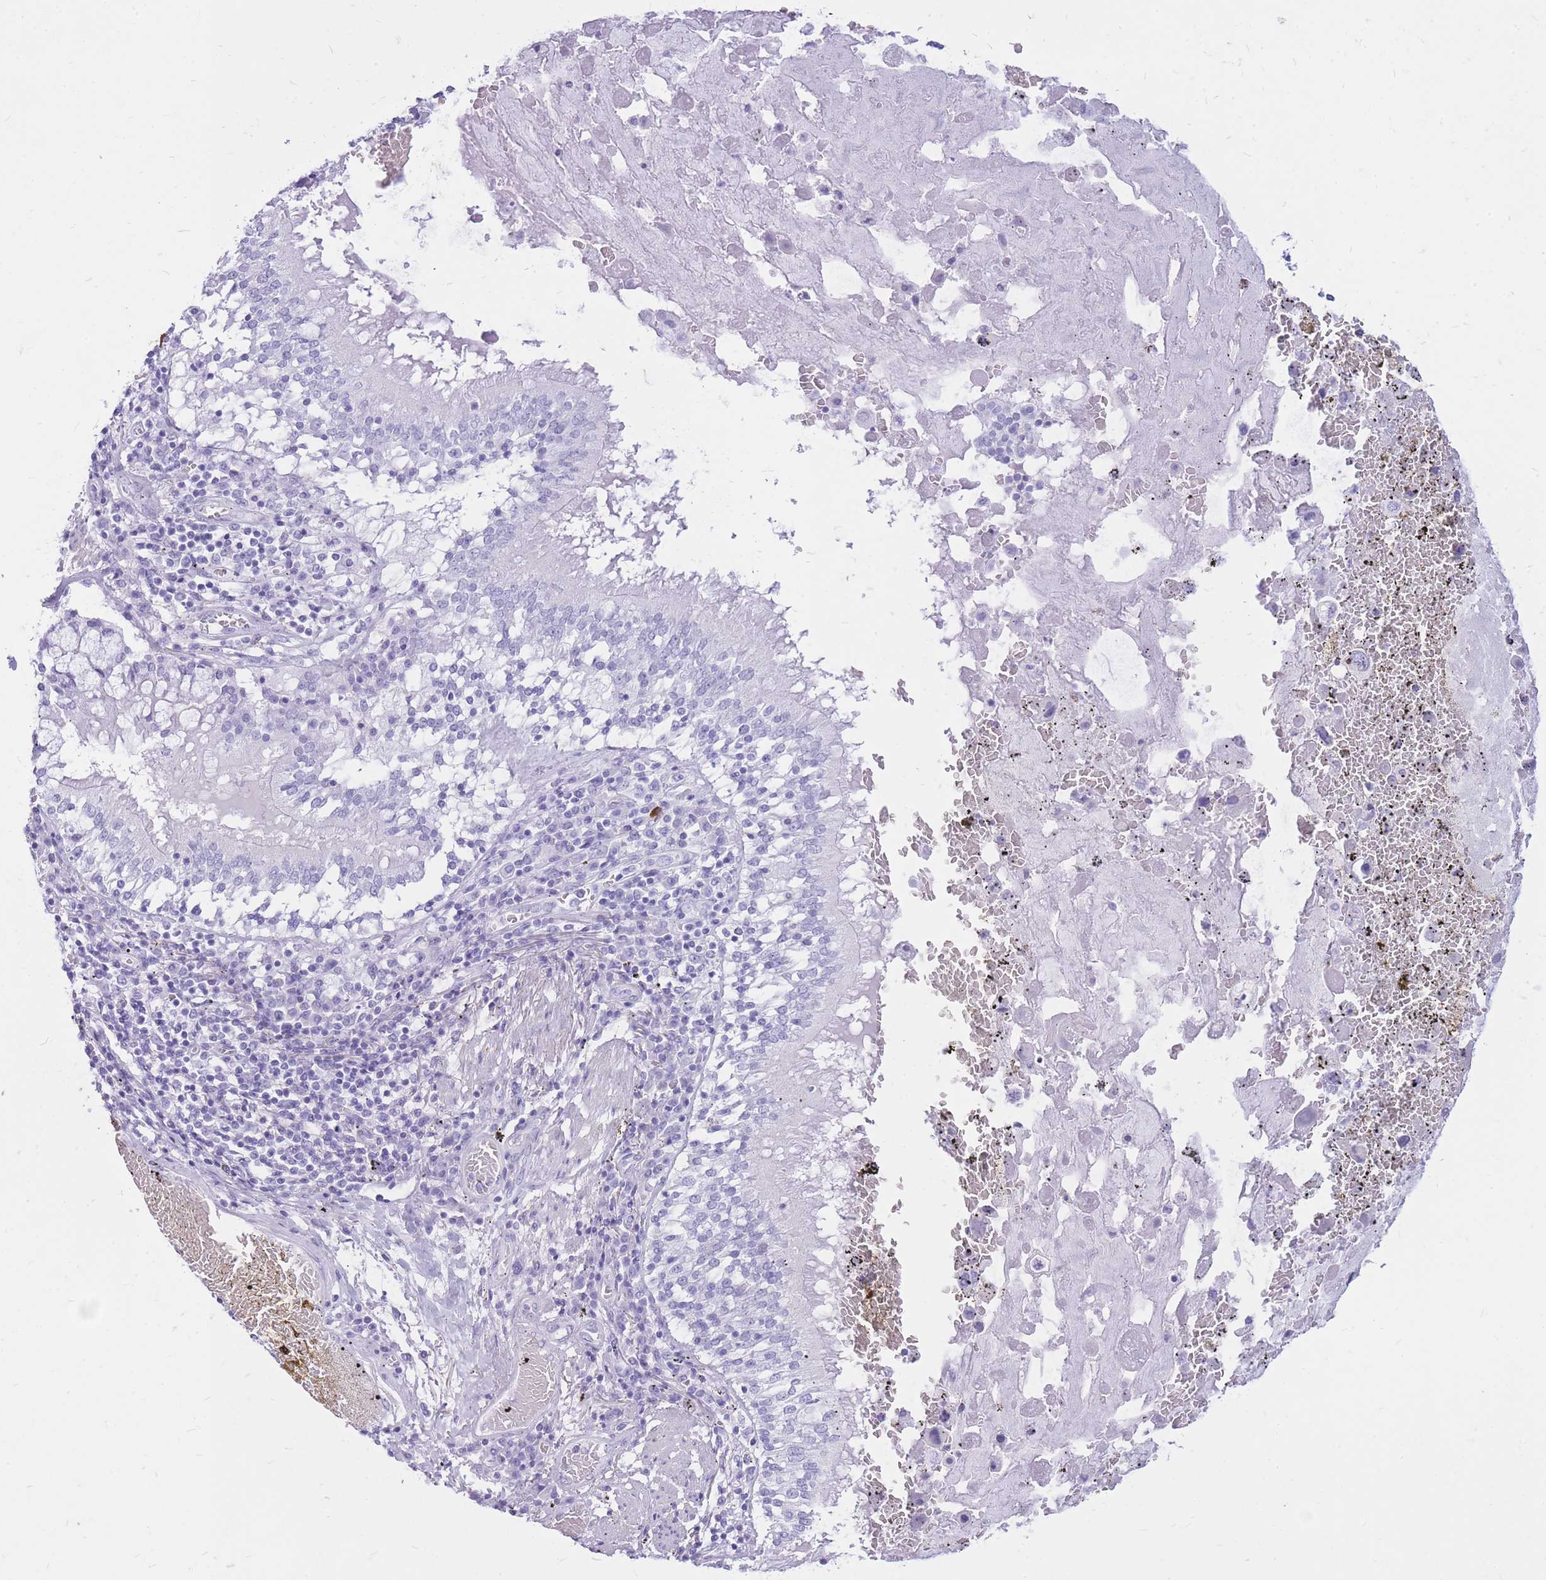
{"staining": {"intensity": "negative", "quantity": "none", "location": "none"}, "tissue": "lung cancer", "cell_type": "Tumor cells", "image_type": "cancer", "snomed": [{"axis": "morphology", "description": "Squamous cell carcinoma, NOS"}, {"axis": "topography", "description": "Lung"}], "caption": "An image of human squamous cell carcinoma (lung) is negative for staining in tumor cells.", "gene": "CYP21A2", "patient": {"sex": "male", "age": 65}}